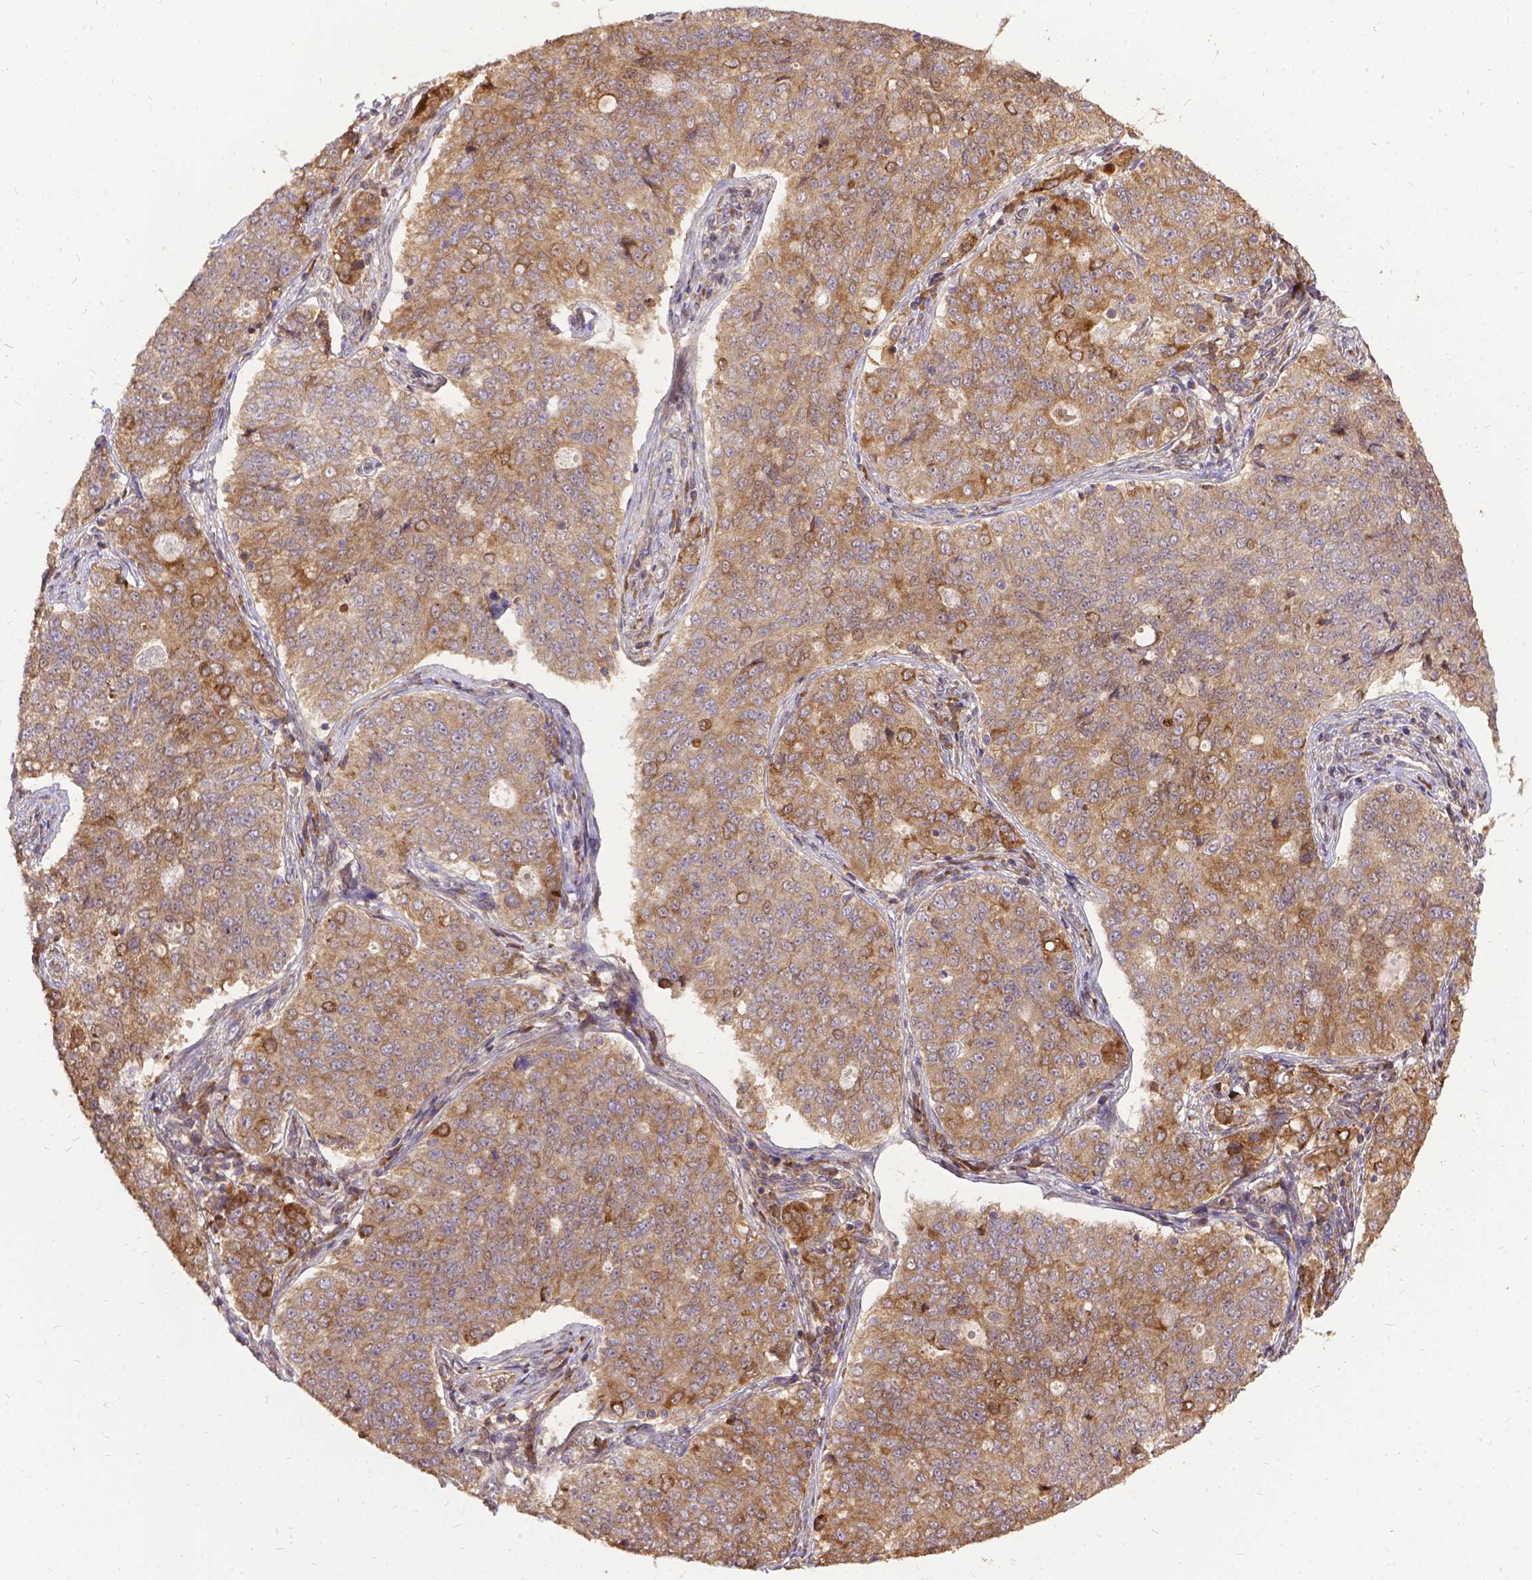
{"staining": {"intensity": "weak", "quantity": ">75%", "location": "cytoplasmic/membranous"}, "tissue": "endometrial cancer", "cell_type": "Tumor cells", "image_type": "cancer", "snomed": [{"axis": "morphology", "description": "Adenocarcinoma, NOS"}, {"axis": "topography", "description": "Endometrium"}], "caption": "A photomicrograph of human endometrial cancer (adenocarcinoma) stained for a protein reveals weak cytoplasmic/membranous brown staining in tumor cells. Immunohistochemistry (ihc) stains the protein in brown and the nuclei are stained blue.", "gene": "DENND6A", "patient": {"sex": "female", "age": 43}}